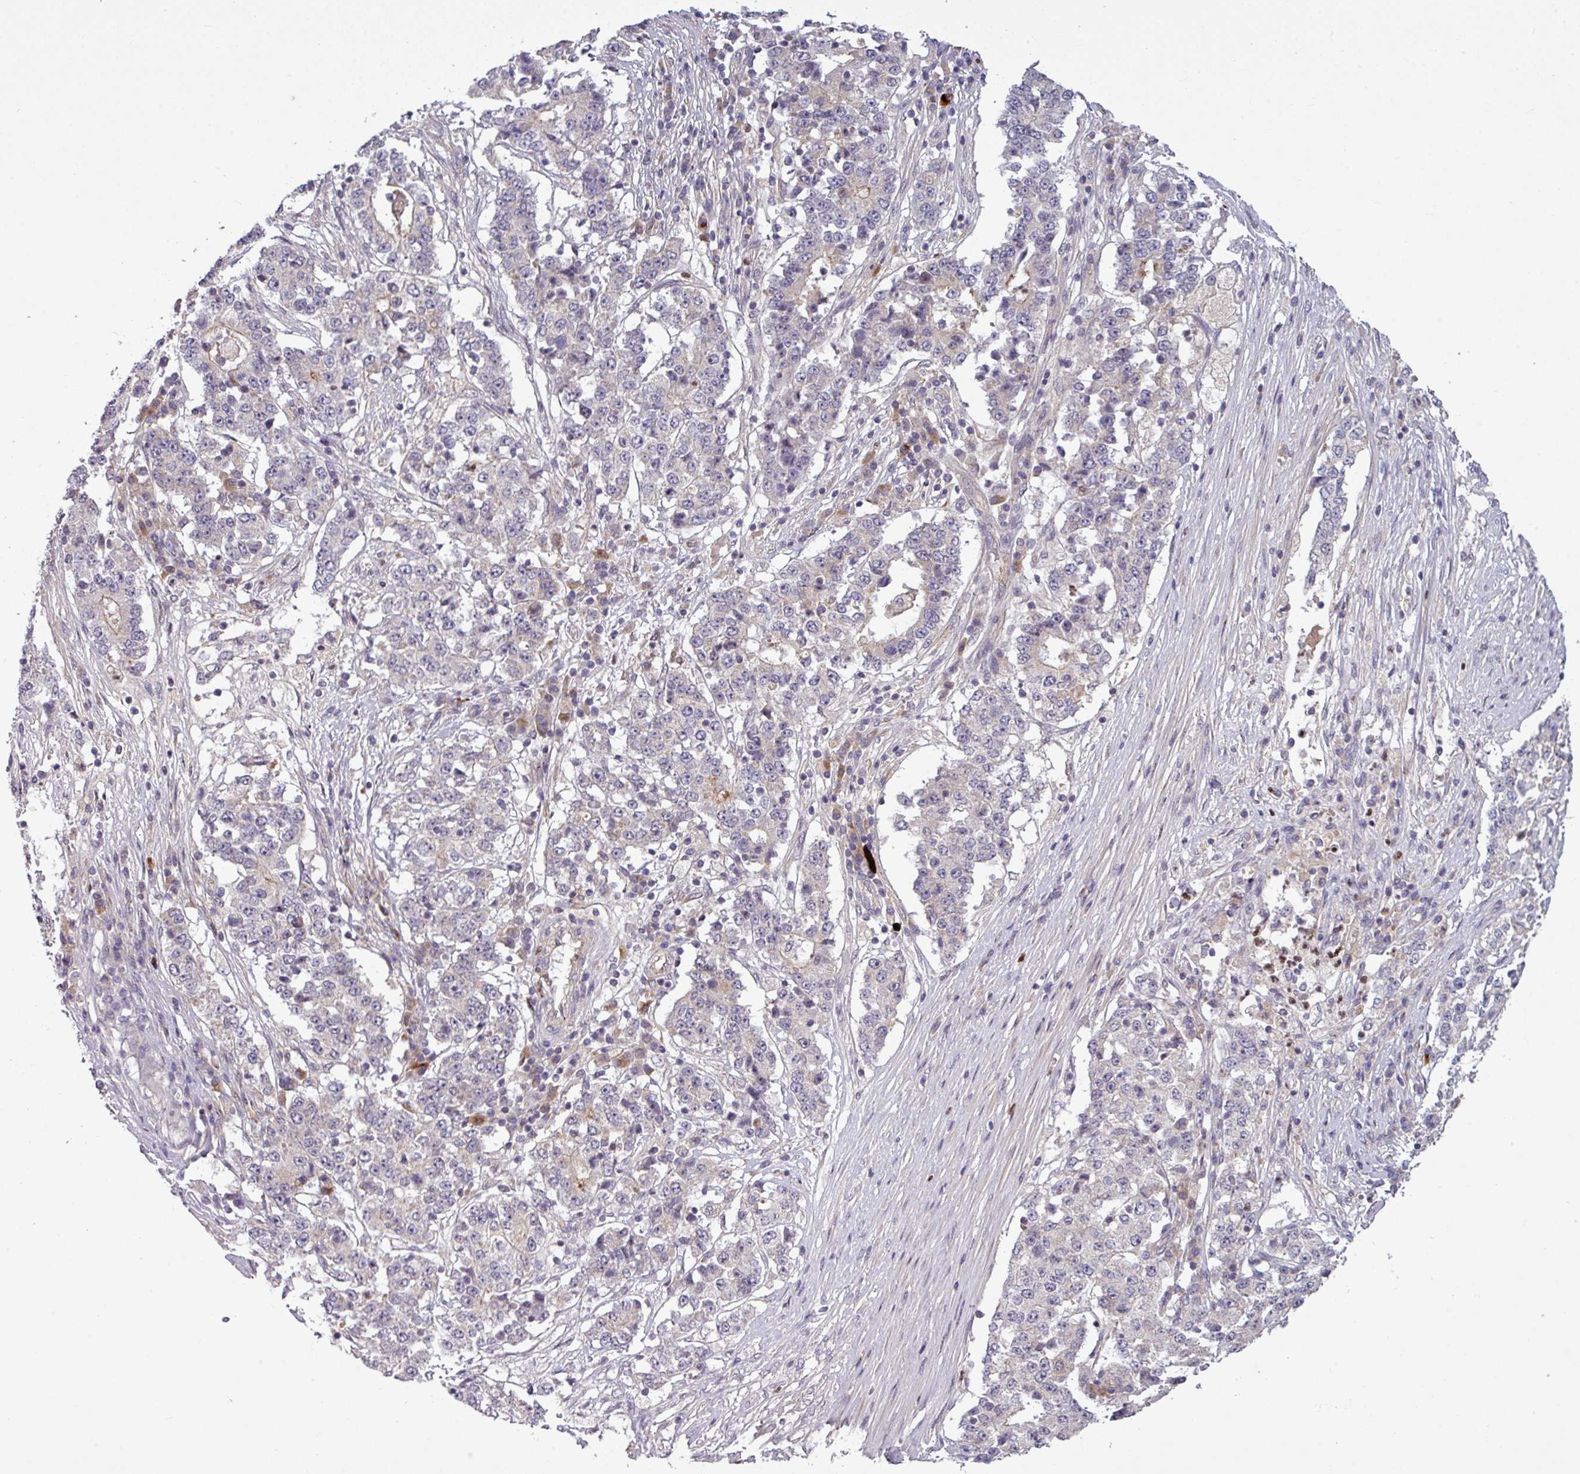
{"staining": {"intensity": "negative", "quantity": "none", "location": "none"}, "tissue": "stomach cancer", "cell_type": "Tumor cells", "image_type": "cancer", "snomed": [{"axis": "morphology", "description": "Adenocarcinoma, NOS"}, {"axis": "topography", "description": "Stomach"}], "caption": "Protein analysis of stomach cancer shows no significant staining in tumor cells.", "gene": "PAPLN", "patient": {"sex": "male", "age": 59}}